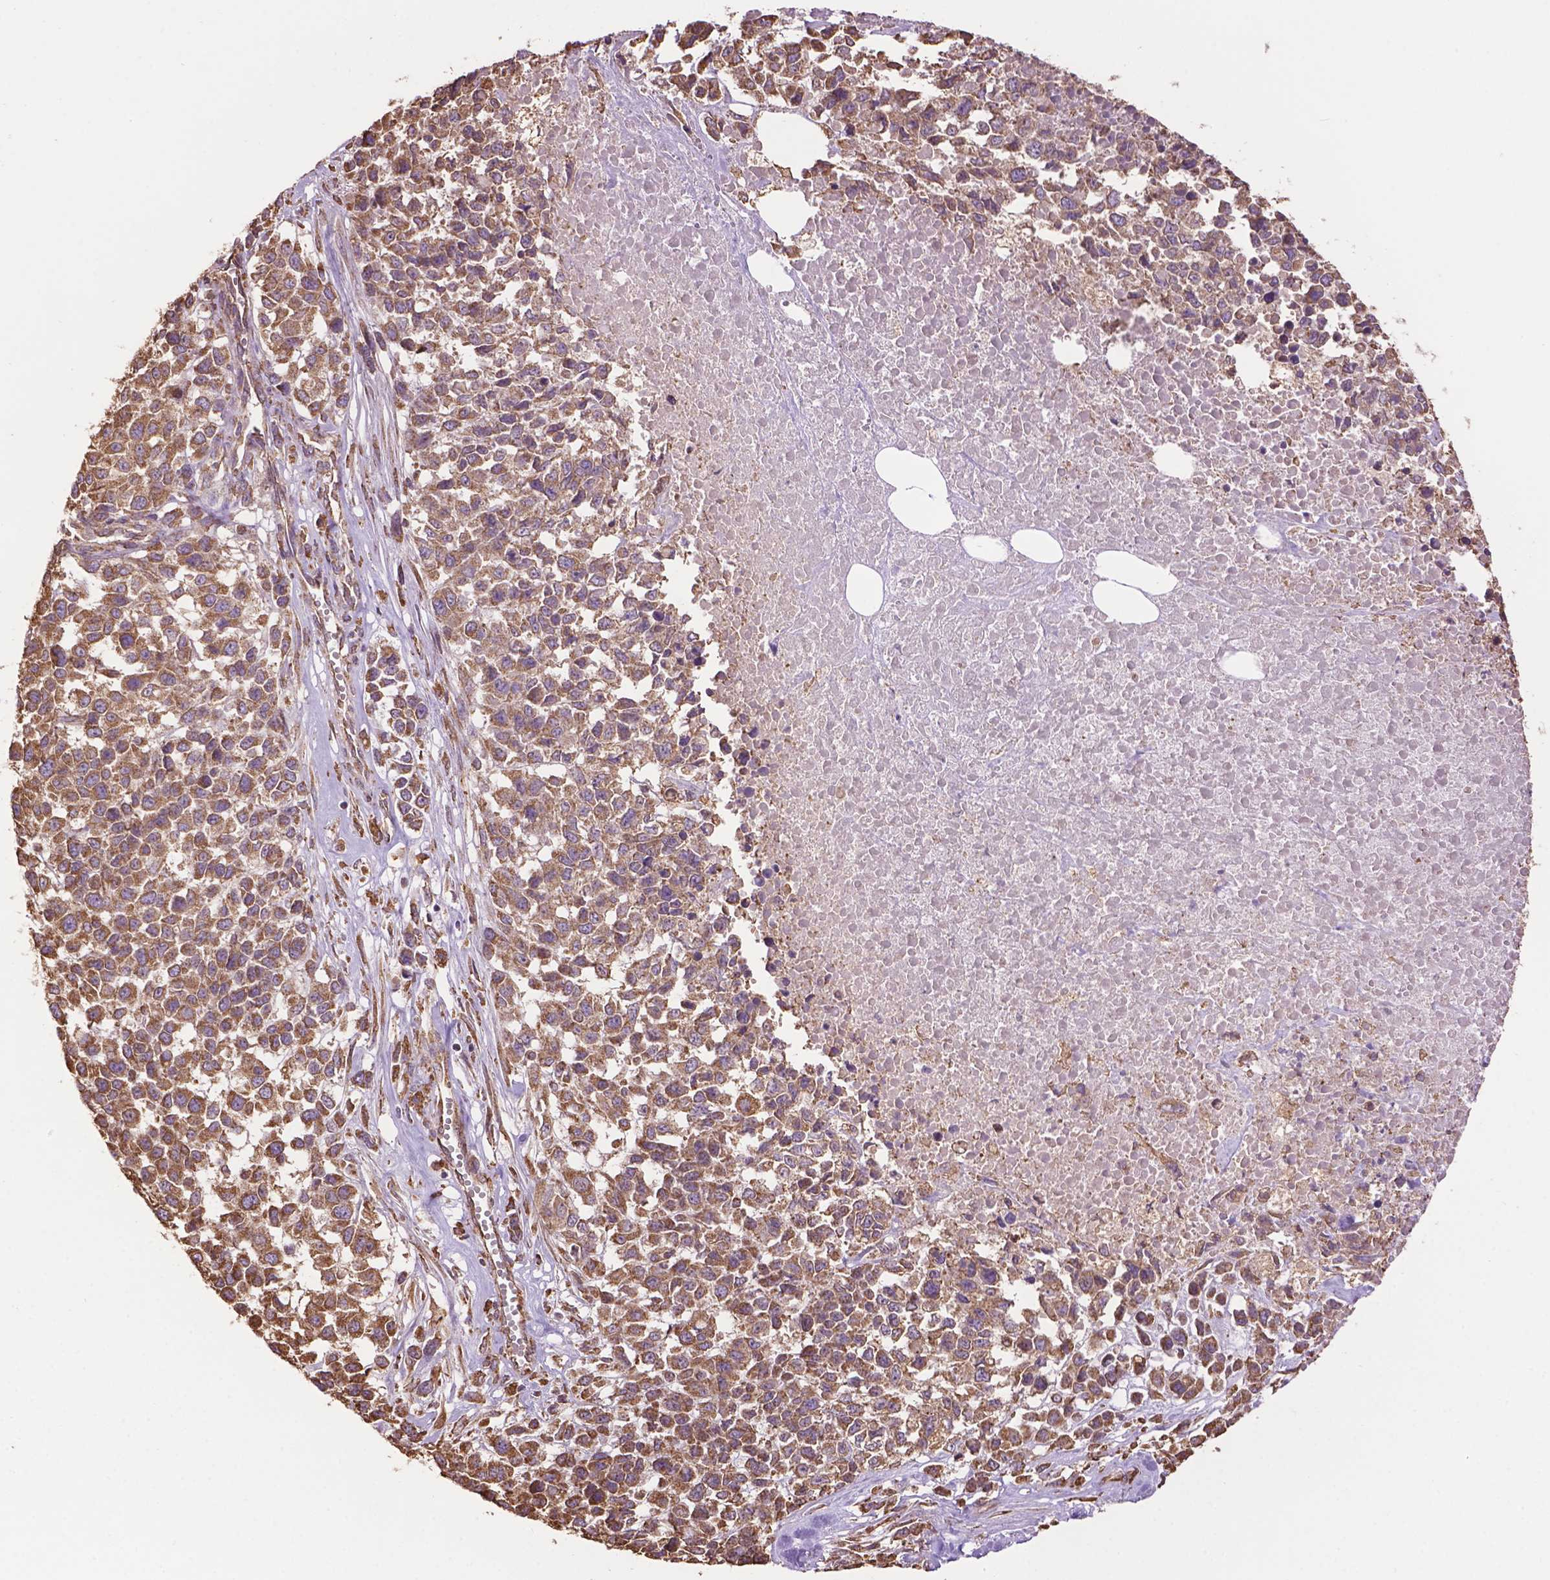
{"staining": {"intensity": "moderate", "quantity": ">75%", "location": "cytoplasmic/membranous"}, "tissue": "melanoma", "cell_type": "Tumor cells", "image_type": "cancer", "snomed": [{"axis": "morphology", "description": "Malignant melanoma, Metastatic site"}, {"axis": "topography", "description": "Skin"}], "caption": "There is medium levels of moderate cytoplasmic/membranous staining in tumor cells of malignant melanoma (metastatic site), as demonstrated by immunohistochemical staining (brown color).", "gene": "PPP2R5E", "patient": {"sex": "male", "age": 84}}